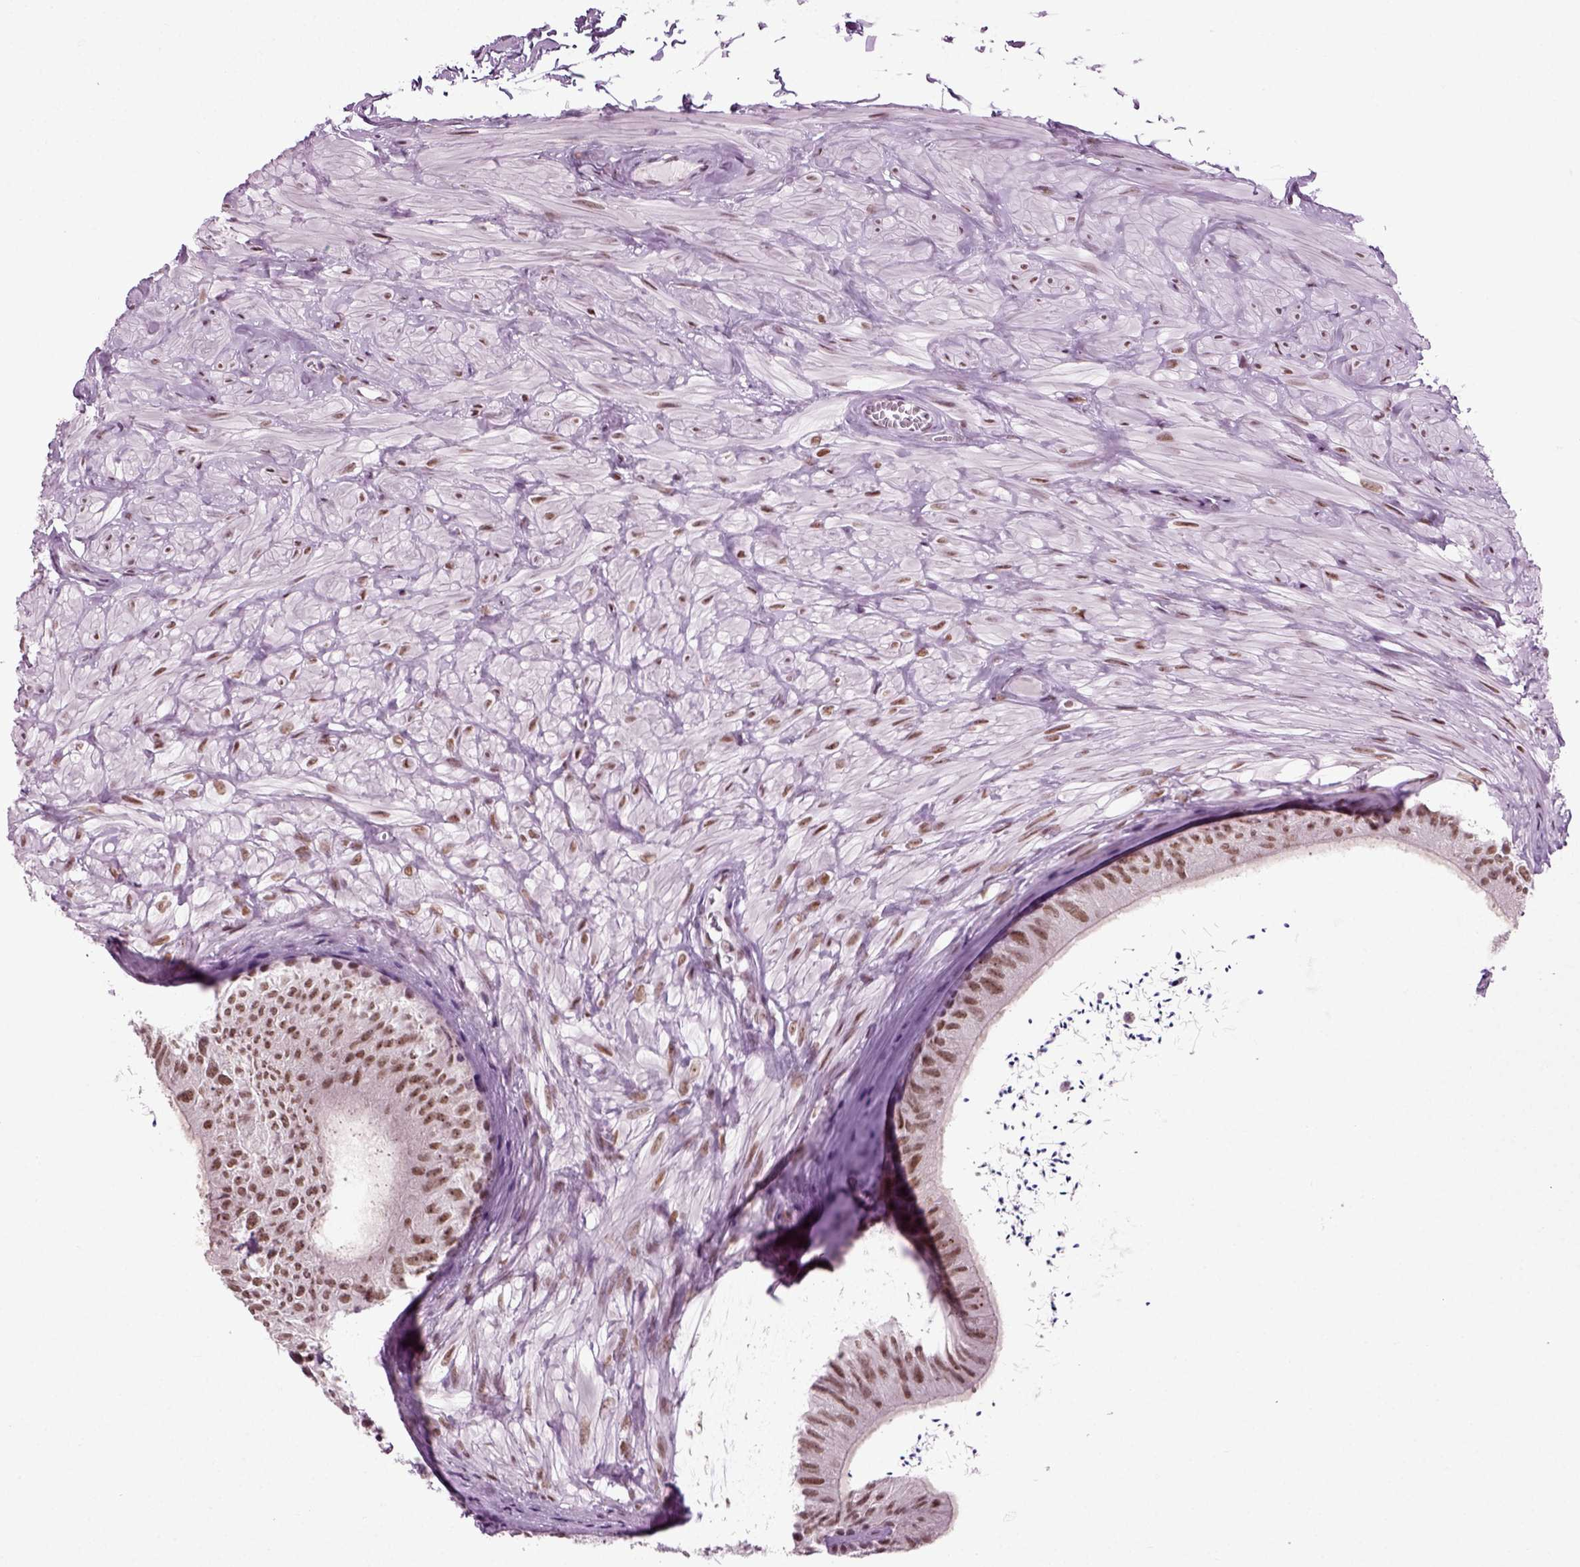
{"staining": {"intensity": "moderate", "quantity": ">75%", "location": "nuclear"}, "tissue": "epididymis", "cell_type": "Glandular cells", "image_type": "normal", "snomed": [{"axis": "morphology", "description": "Normal tissue, NOS"}, {"axis": "topography", "description": "Epididymis"}], "caption": "This is an image of immunohistochemistry staining of unremarkable epididymis, which shows moderate positivity in the nuclear of glandular cells.", "gene": "RCOR3", "patient": {"sex": "male", "age": 32}}